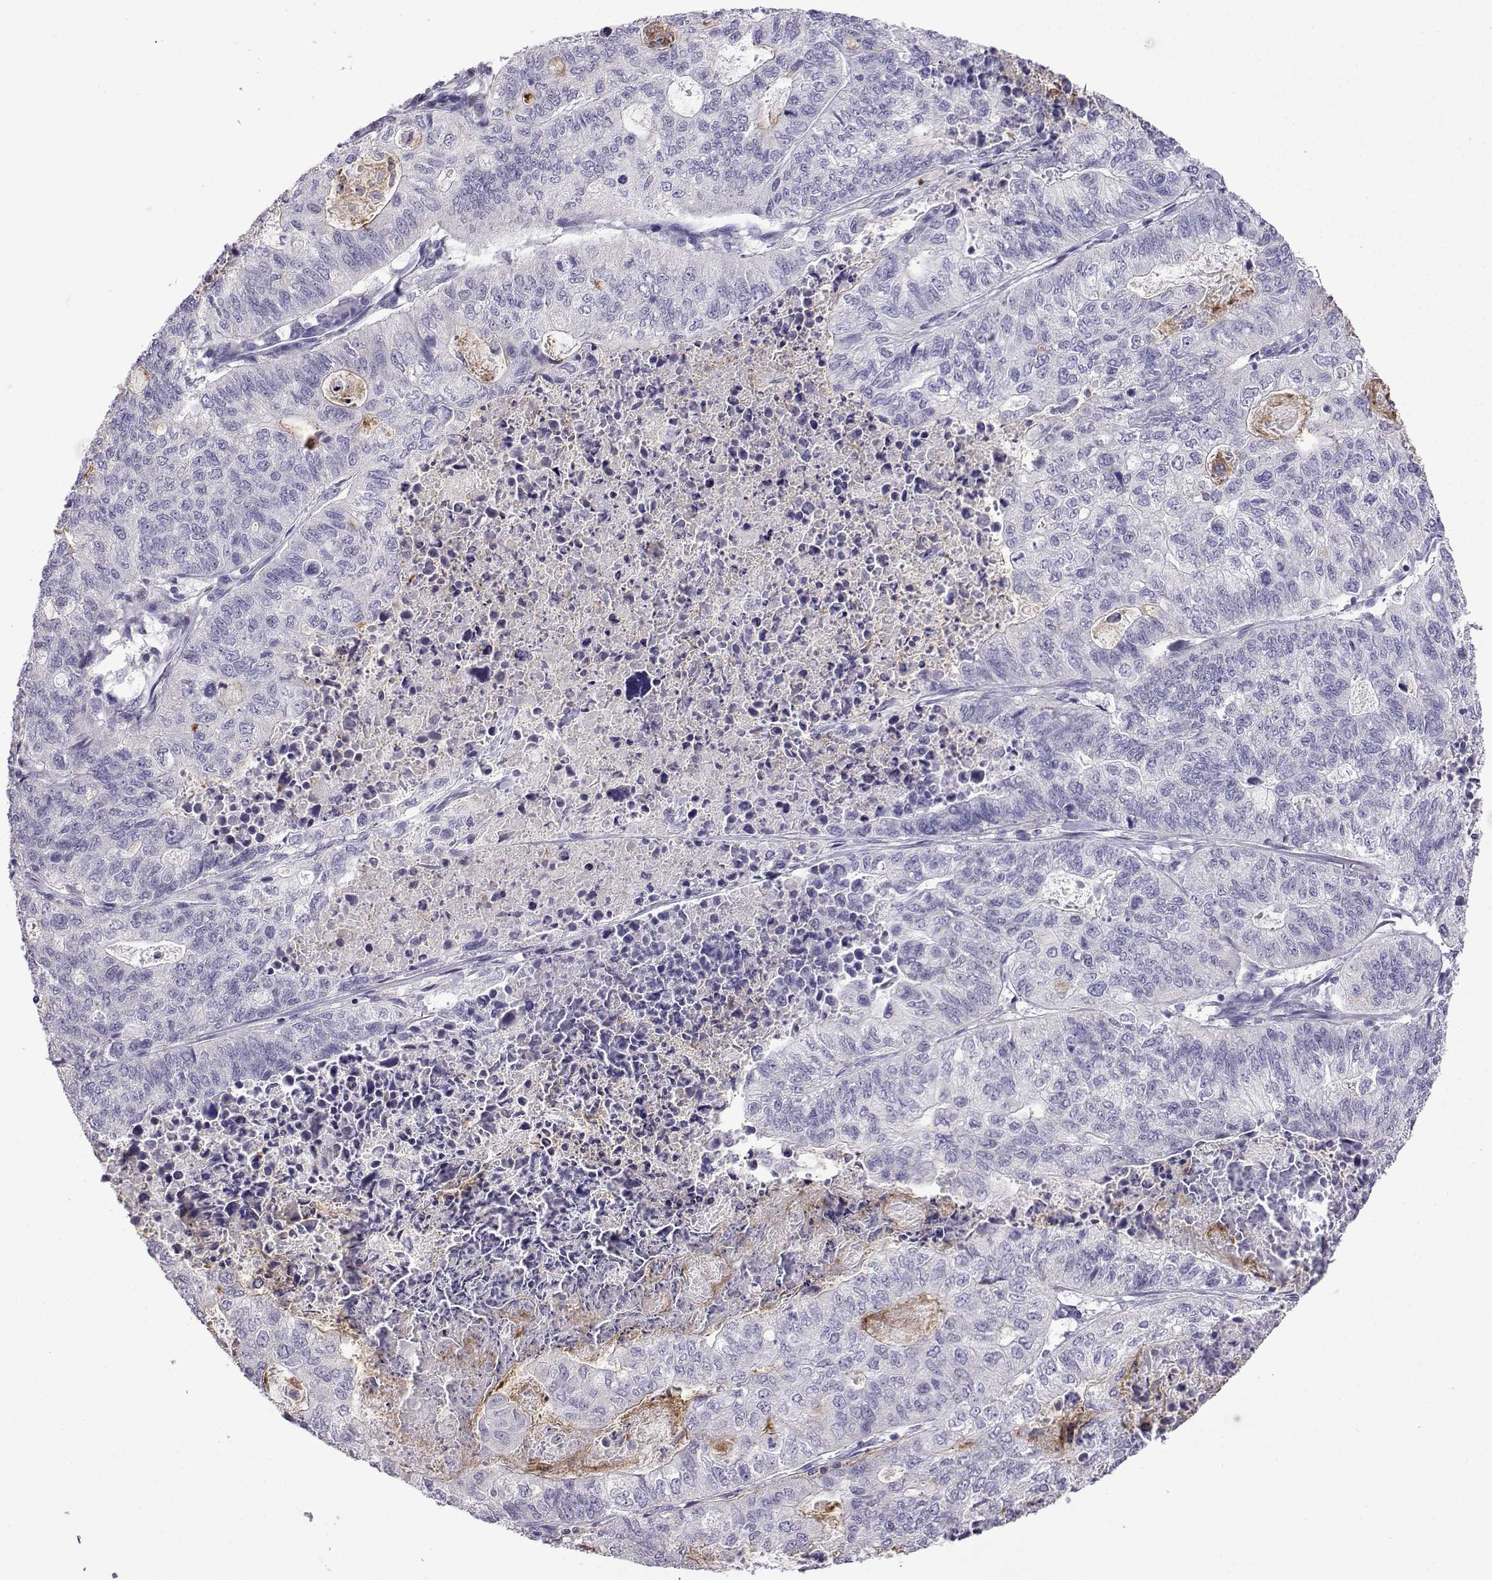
{"staining": {"intensity": "negative", "quantity": "none", "location": "none"}, "tissue": "stomach cancer", "cell_type": "Tumor cells", "image_type": "cancer", "snomed": [{"axis": "morphology", "description": "Adenocarcinoma, NOS"}, {"axis": "topography", "description": "Stomach, upper"}], "caption": "Immunohistochemistry (IHC) of stomach adenocarcinoma shows no staining in tumor cells. Brightfield microscopy of immunohistochemistry (IHC) stained with DAB (brown) and hematoxylin (blue), captured at high magnification.", "gene": "FCAMR", "patient": {"sex": "female", "age": 67}}